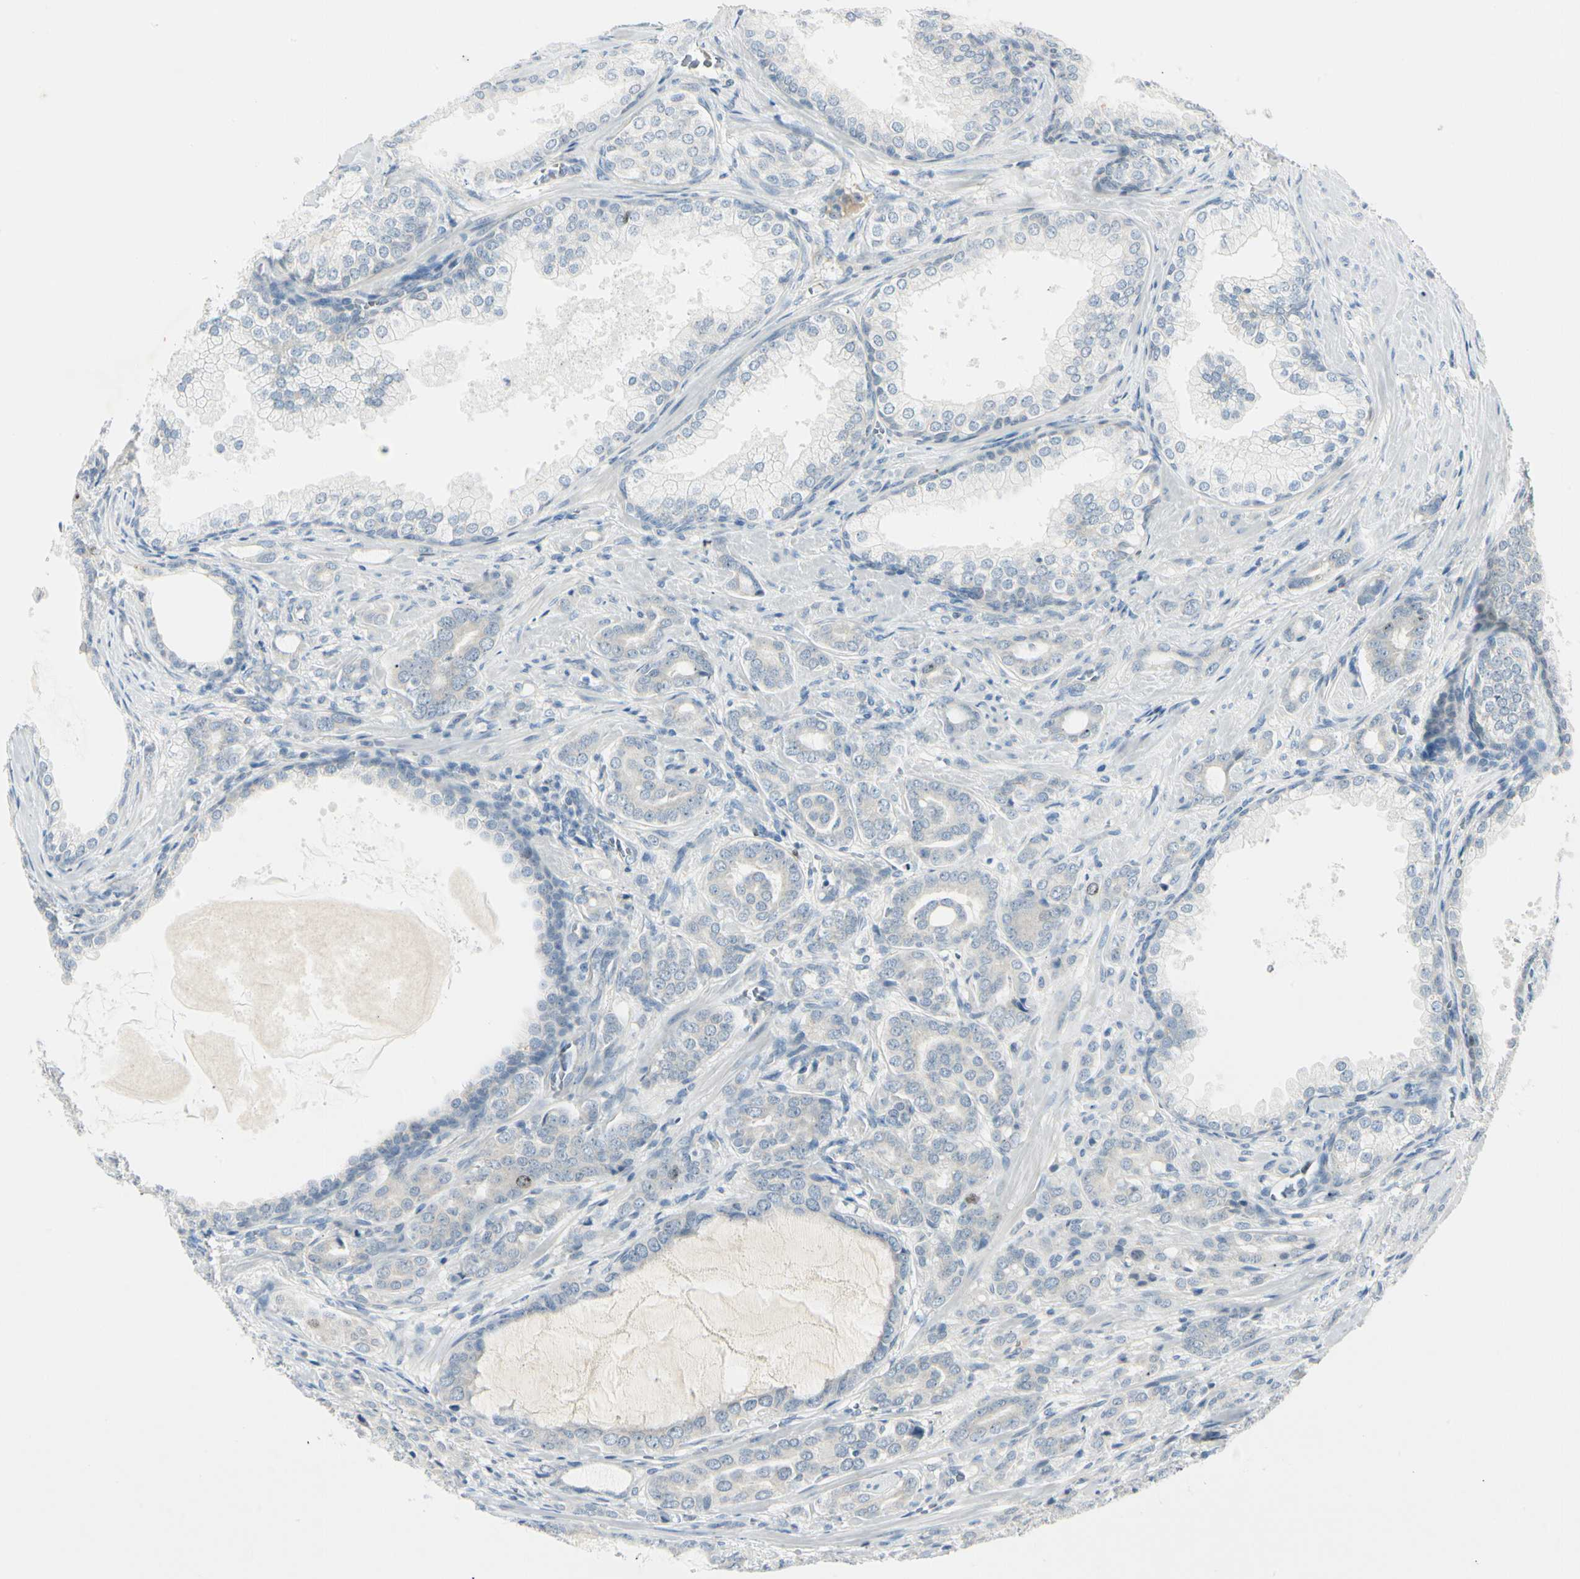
{"staining": {"intensity": "negative", "quantity": "none", "location": "none"}, "tissue": "prostate cancer", "cell_type": "Tumor cells", "image_type": "cancer", "snomed": [{"axis": "morphology", "description": "Adenocarcinoma, High grade"}, {"axis": "topography", "description": "Prostate"}], "caption": "This is a photomicrograph of immunohistochemistry (IHC) staining of prostate cancer (adenocarcinoma (high-grade)), which shows no staining in tumor cells.", "gene": "PITX1", "patient": {"sex": "male", "age": 64}}